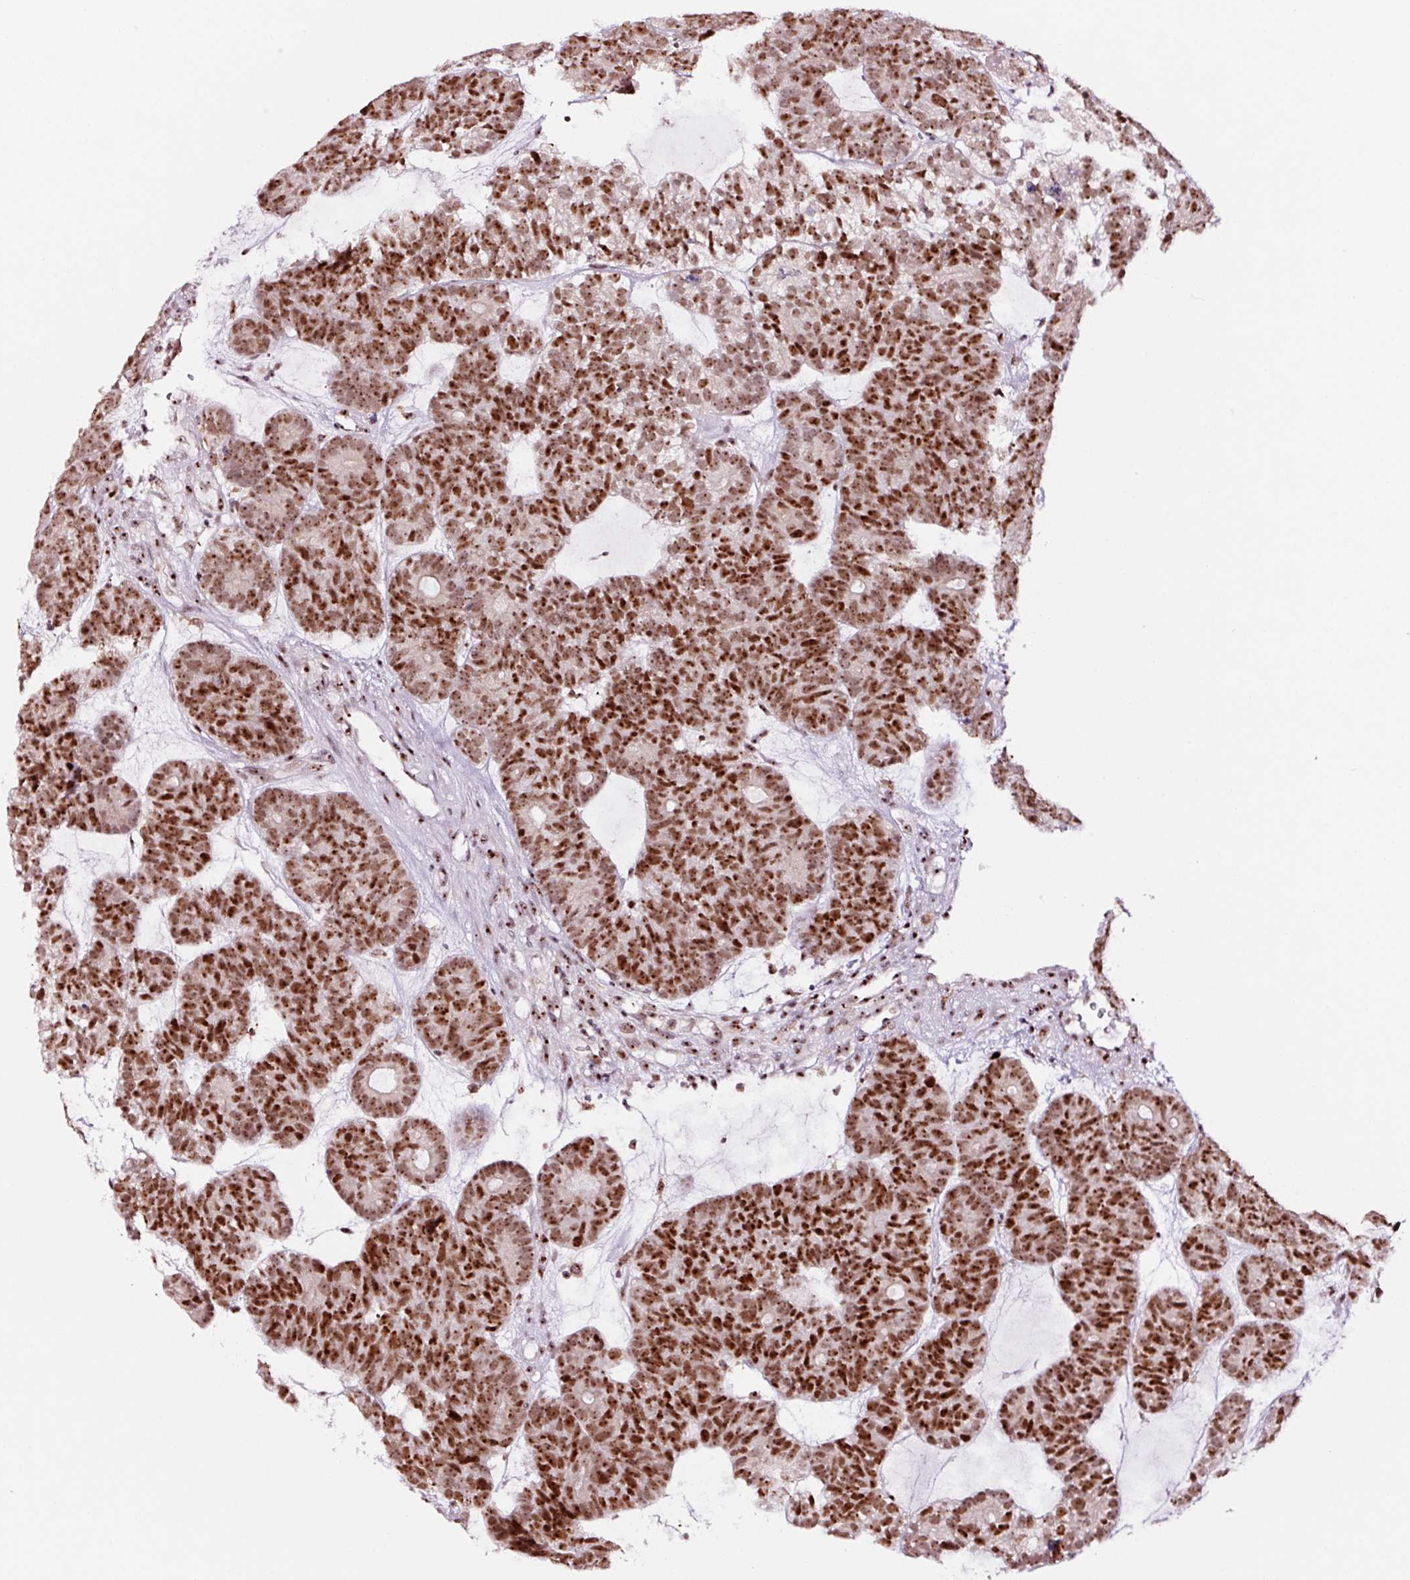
{"staining": {"intensity": "moderate", "quantity": ">75%", "location": "nuclear"}, "tissue": "head and neck cancer", "cell_type": "Tumor cells", "image_type": "cancer", "snomed": [{"axis": "morphology", "description": "Adenocarcinoma, NOS"}, {"axis": "topography", "description": "Head-Neck"}], "caption": "A brown stain labels moderate nuclear expression of a protein in human head and neck adenocarcinoma tumor cells.", "gene": "GNL3", "patient": {"sex": "female", "age": 81}}